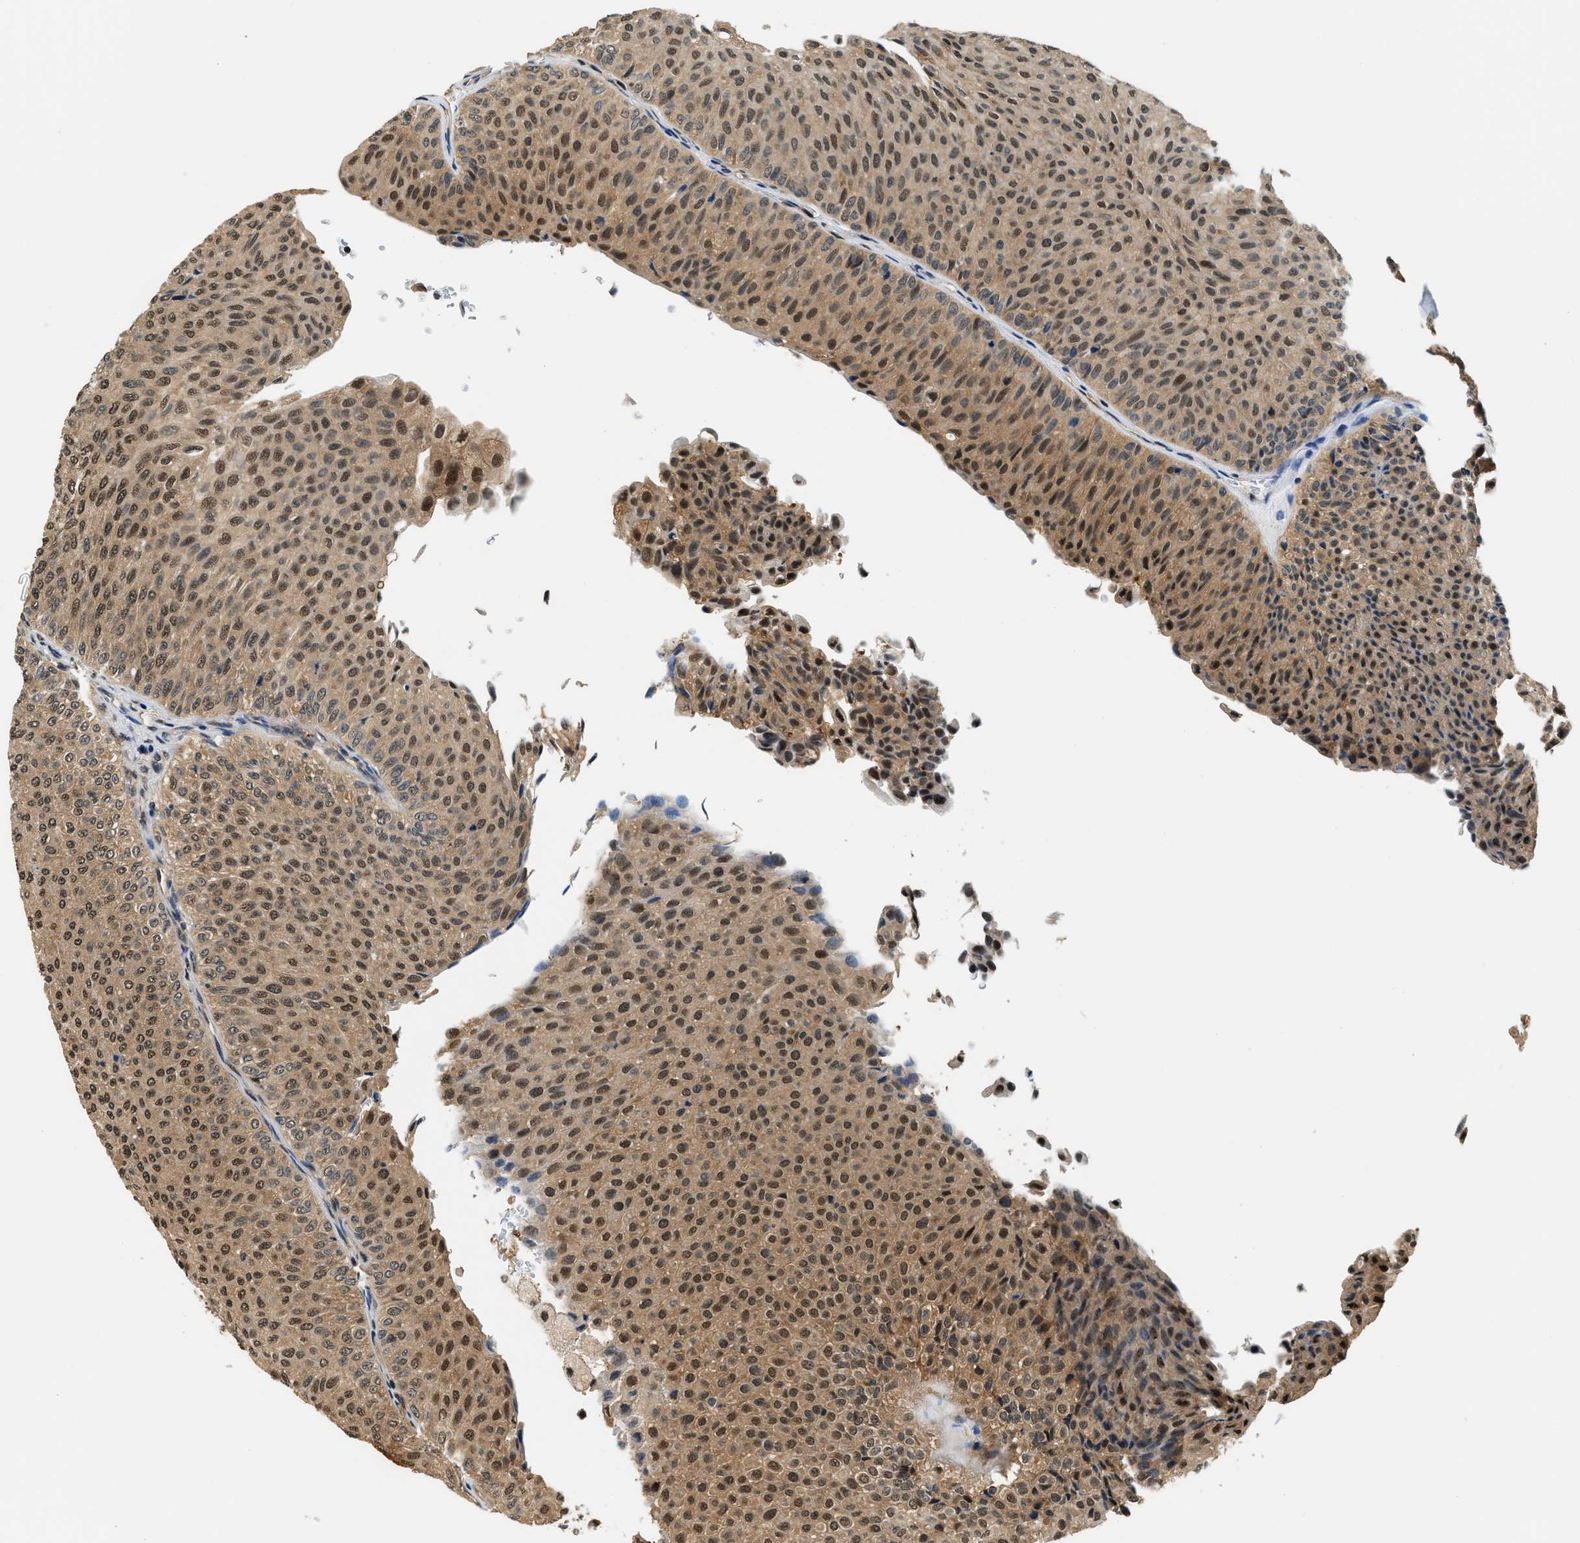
{"staining": {"intensity": "moderate", "quantity": ">75%", "location": "cytoplasmic/membranous,nuclear"}, "tissue": "urothelial cancer", "cell_type": "Tumor cells", "image_type": "cancer", "snomed": [{"axis": "morphology", "description": "Urothelial carcinoma, Low grade"}, {"axis": "topography", "description": "Urinary bladder"}], "caption": "Immunohistochemistry (IHC) photomicrograph of neoplastic tissue: urothelial carcinoma (low-grade) stained using IHC shows medium levels of moderate protein expression localized specifically in the cytoplasmic/membranous and nuclear of tumor cells, appearing as a cytoplasmic/membranous and nuclear brown color.", "gene": "PSMD3", "patient": {"sex": "male", "age": 78}}